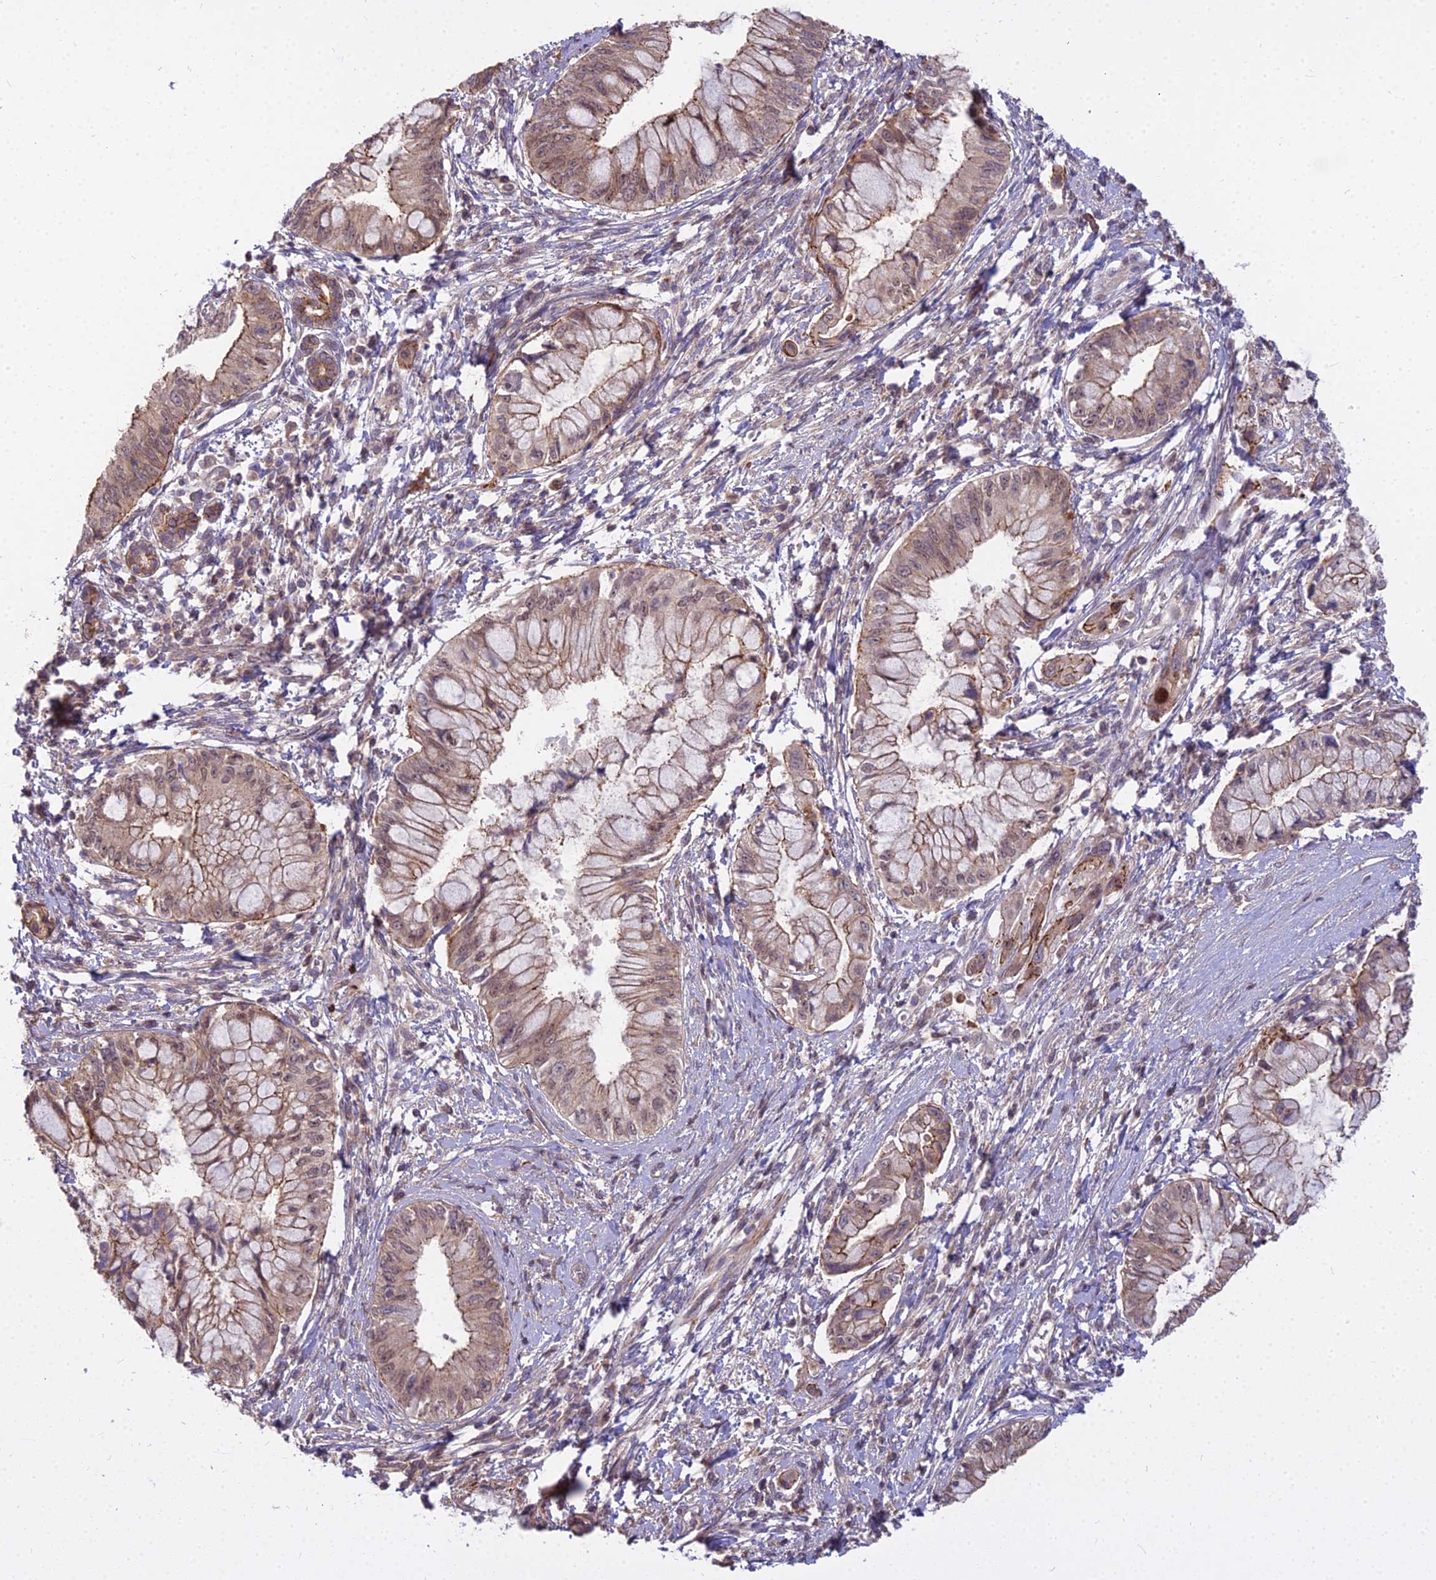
{"staining": {"intensity": "moderate", "quantity": "25%-75%", "location": "cytoplasmic/membranous,nuclear"}, "tissue": "pancreatic cancer", "cell_type": "Tumor cells", "image_type": "cancer", "snomed": [{"axis": "morphology", "description": "Adenocarcinoma, NOS"}, {"axis": "topography", "description": "Pancreas"}], "caption": "Human pancreatic adenocarcinoma stained with a brown dye reveals moderate cytoplasmic/membranous and nuclear positive expression in about 25%-75% of tumor cells.", "gene": "GLYATL3", "patient": {"sex": "male", "age": 48}}